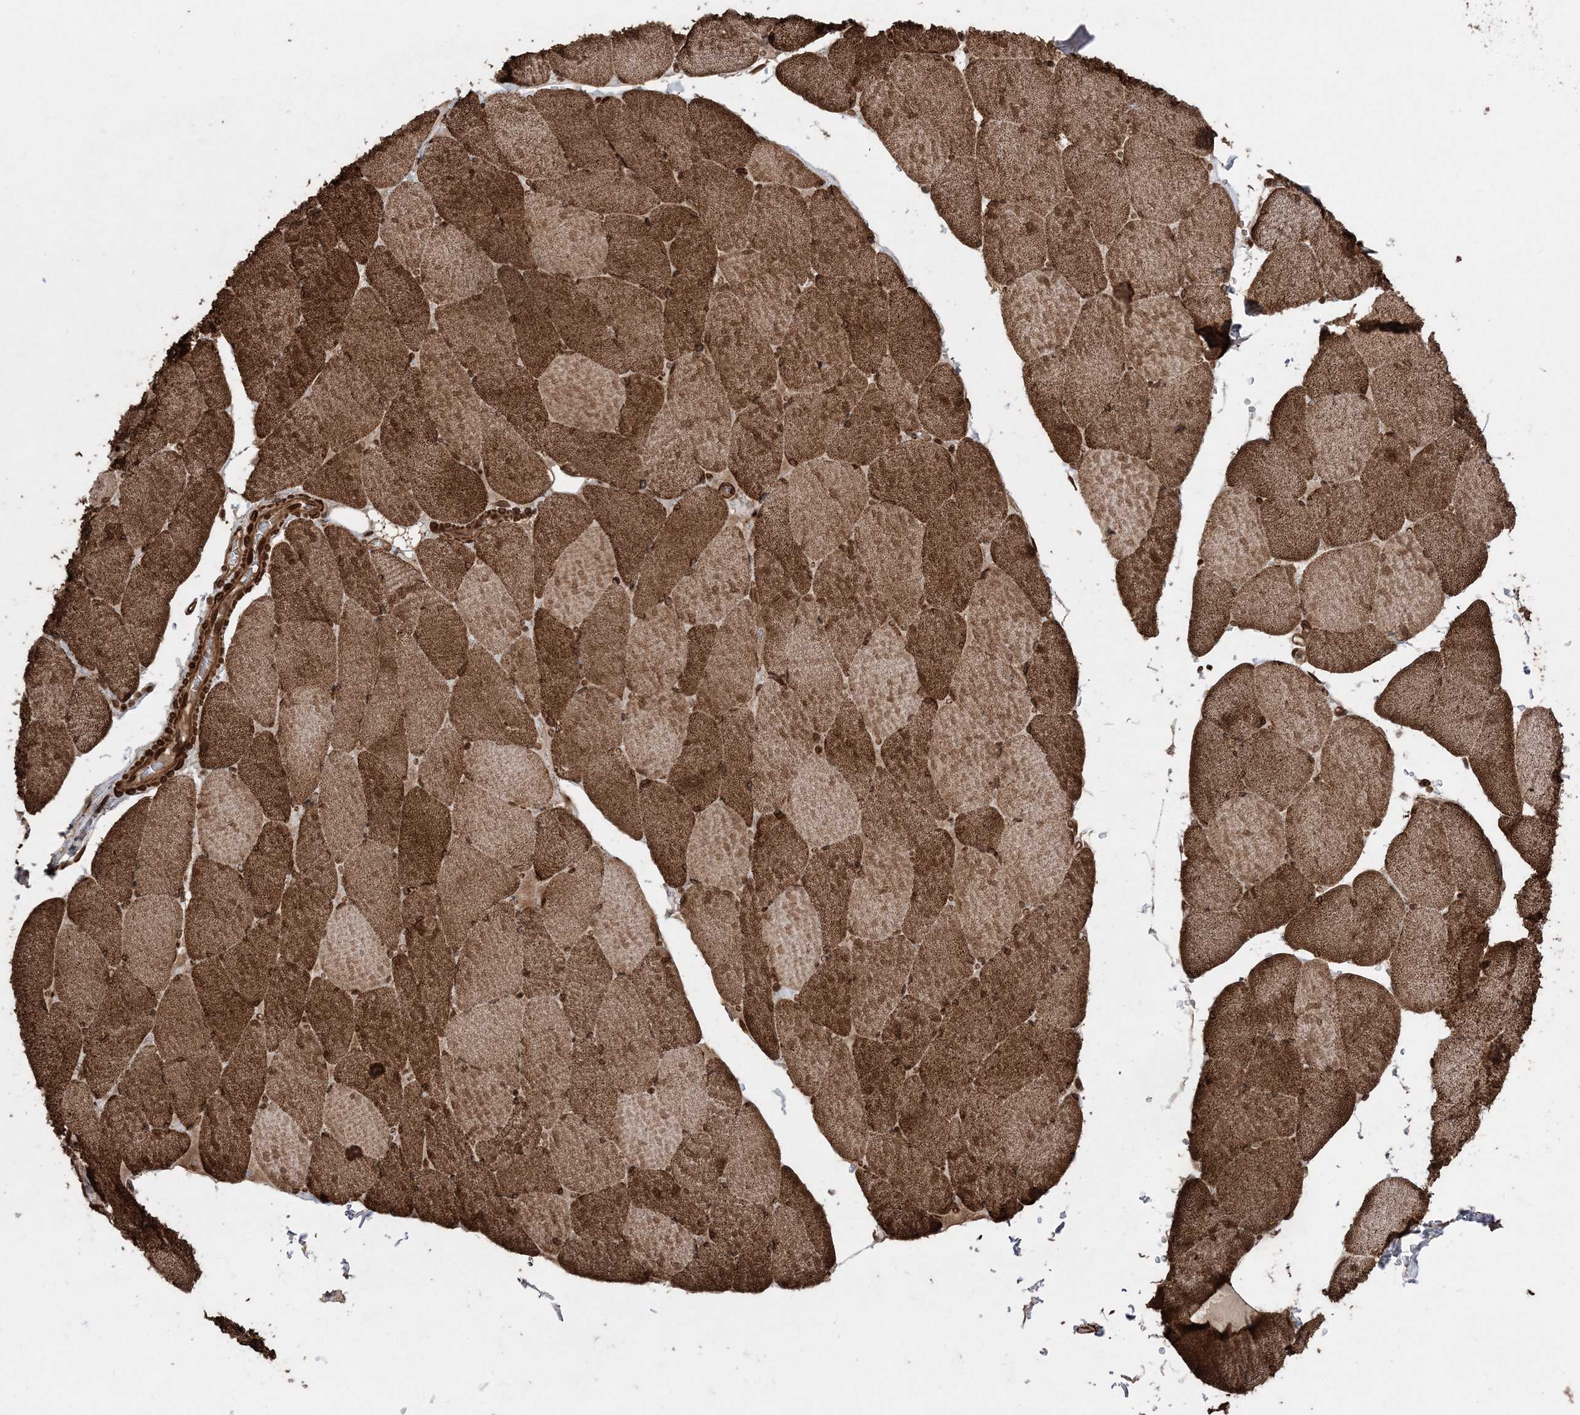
{"staining": {"intensity": "strong", "quantity": ">75%", "location": "cytoplasmic/membranous,nuclear"}, "tissue": "skeletal muscle", "cell_type": "Myocytes", "image_type": "normal", "snomed": [{"axis": "morphology", "description": "Normal tissue, NOS"}, {"axis": "topography", "description": "Skeletal muscle"}, {"axis": "topography", "description": "Head-Neck"}], "caption": "Skeletal muscle stained with IHC reveals strong cytoplasmic/membranous,nuclear expression in about >75% of myocytes. Immunohistochemistry stains the protein of interest in brown and the nuclei are stained blue.", "gene": "ETAA1", "patient": {"sex": "male", "age": 66}}